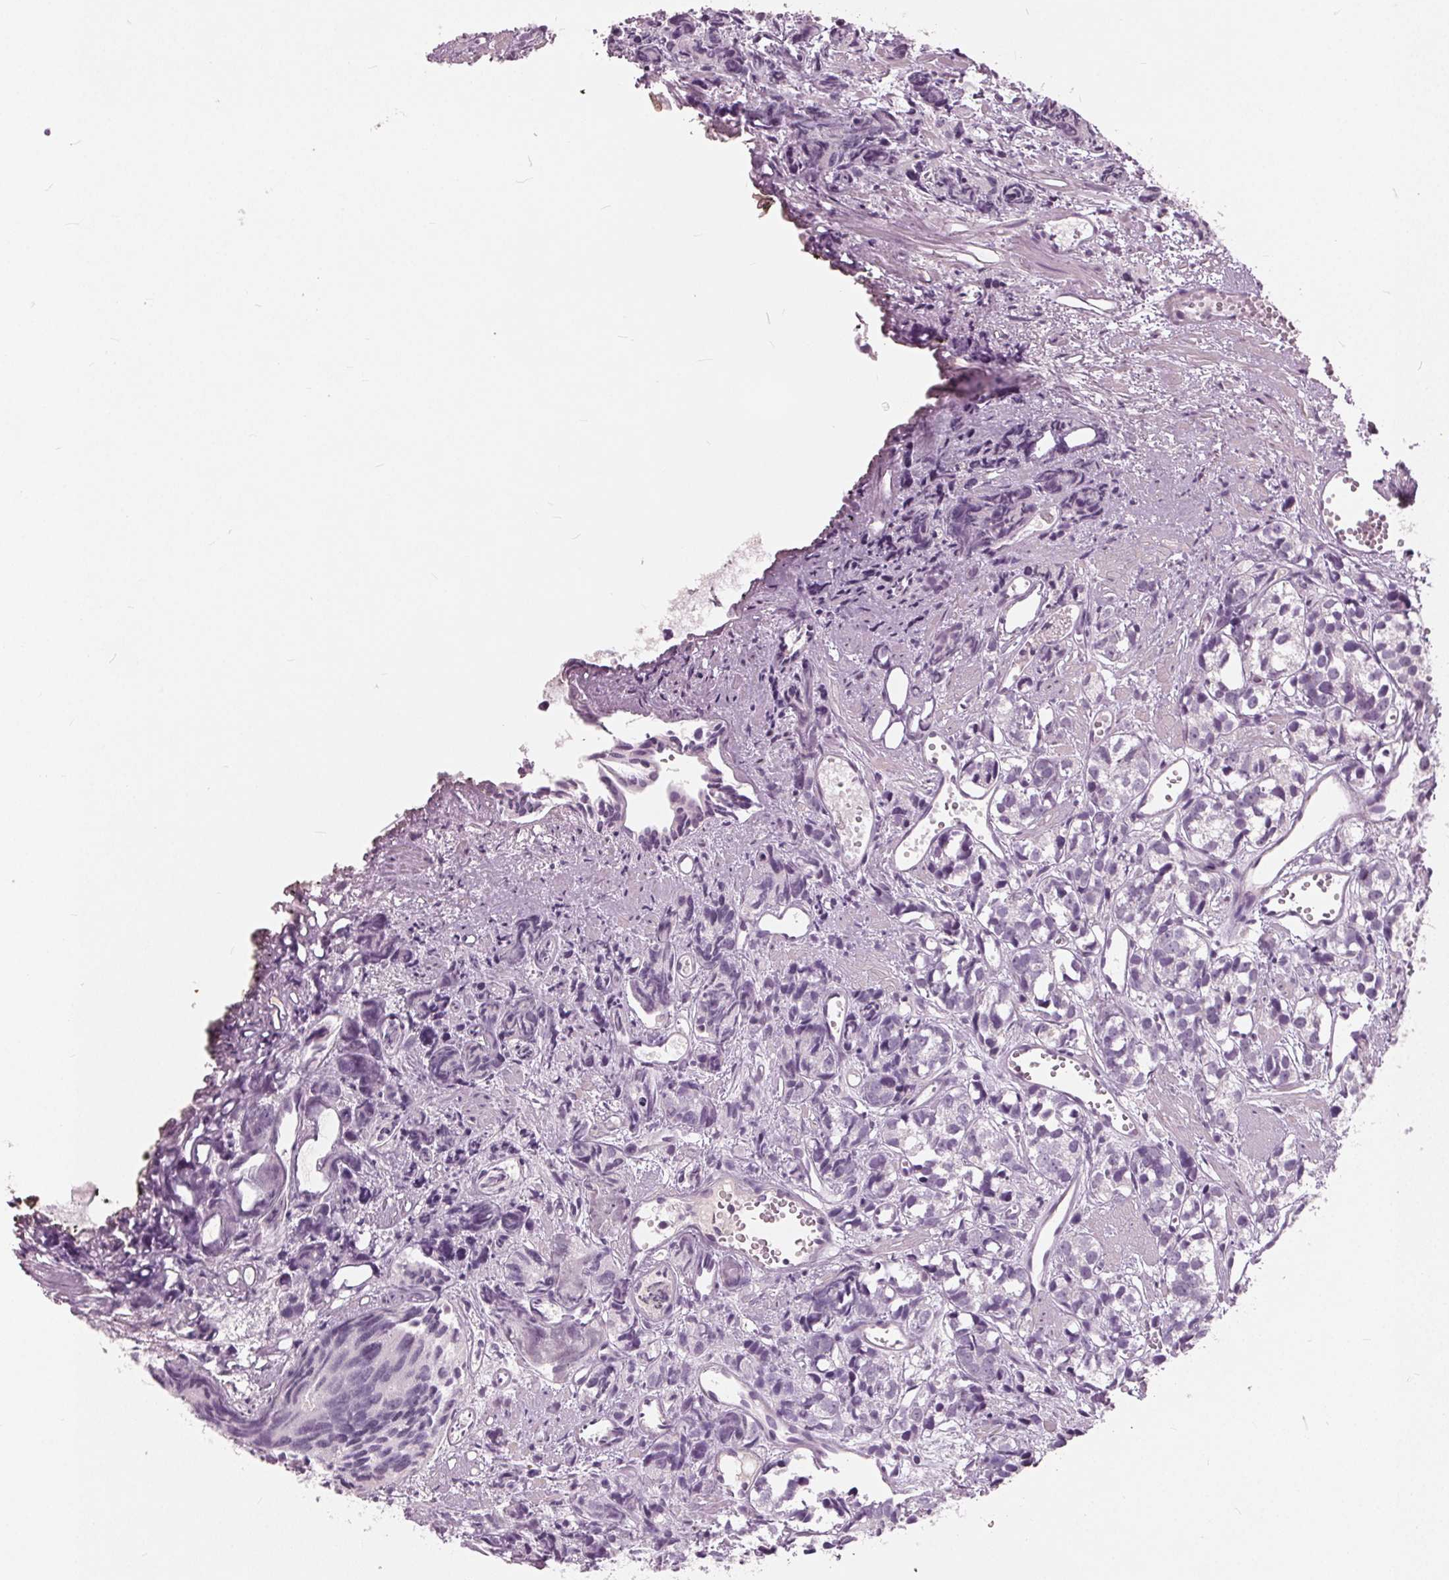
{"staining": {"intensity": "negative", "quantity": "none", "location": "none"}, "tissue": "prostate cancer", "cell_type": "Tumor cells", "image_type": "cancer", "snomed": [{"axis": "morphology", "description": "Adenocarcinoma, High grade"}, {"axis": "topography", "description": "Prostate"}], "caption": "High power microscopy histopathology image of an immunohistochemistry (IHC) photomicrograph of prostate cancer (adenocarcinoma (high-grade)), revealing no significant expression in tumor cells.", "gene": "TKFC", "patient": {"sex": "male", "age": 77}}